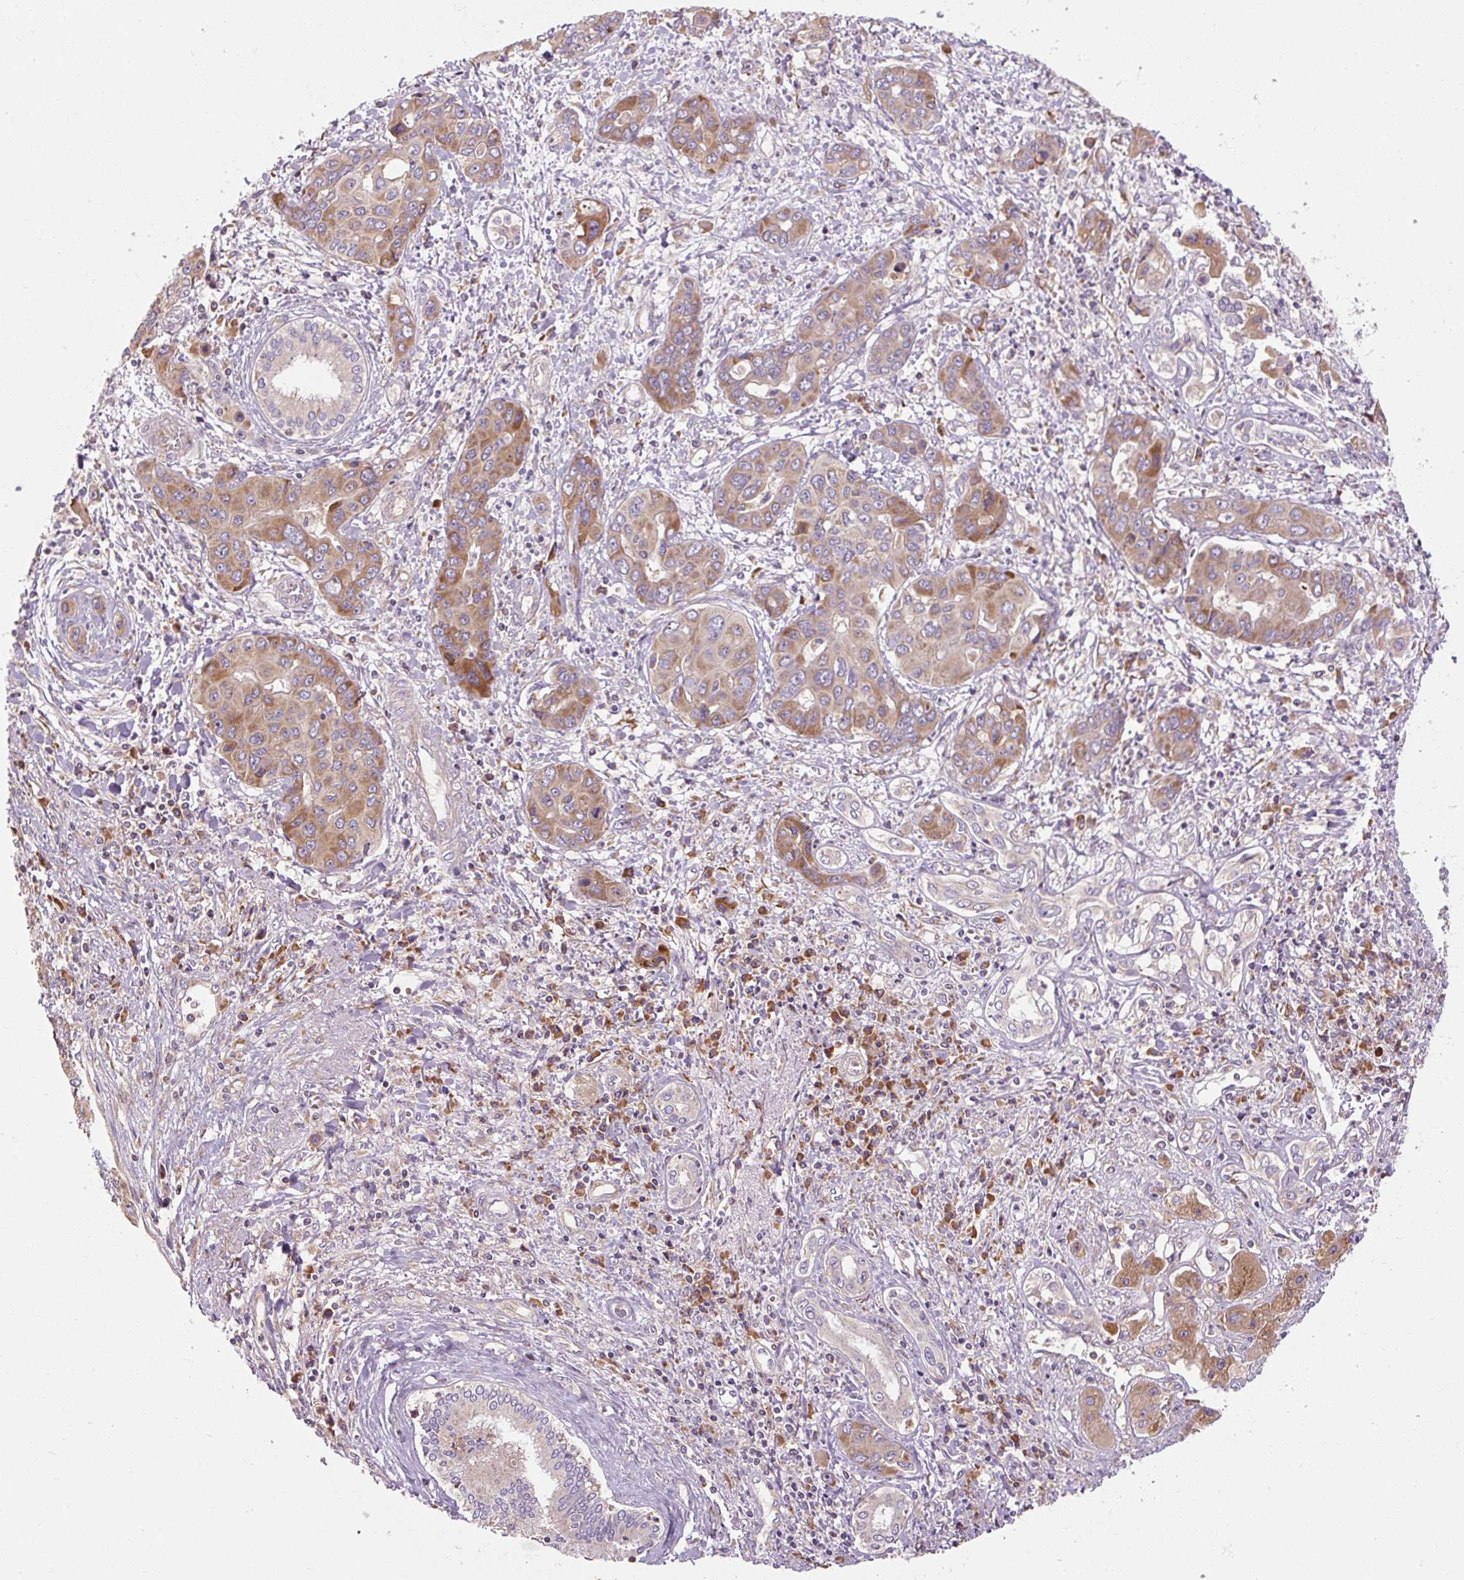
{"staining": {"intensity": "moderate", "quantity": "25%-75%", "location": "cytoplasmic/membranous"}, "tissue": "liver cancer", "cell_type": "Tumor cells", "image_type": "cancer", "snomed": [{"axis": "morphology", "description": "Cholangiocarcinoma"}, {"axis": "topography", "description": "Liver"}], "caption": "Immunohistochemical staining of human liver cancer displays moderate cytoplasmic/membranous protein staining in about 25%-75% of tumor cells.", "gene": "PRSS48", "patient": {"sex": "male", "age": 67}}